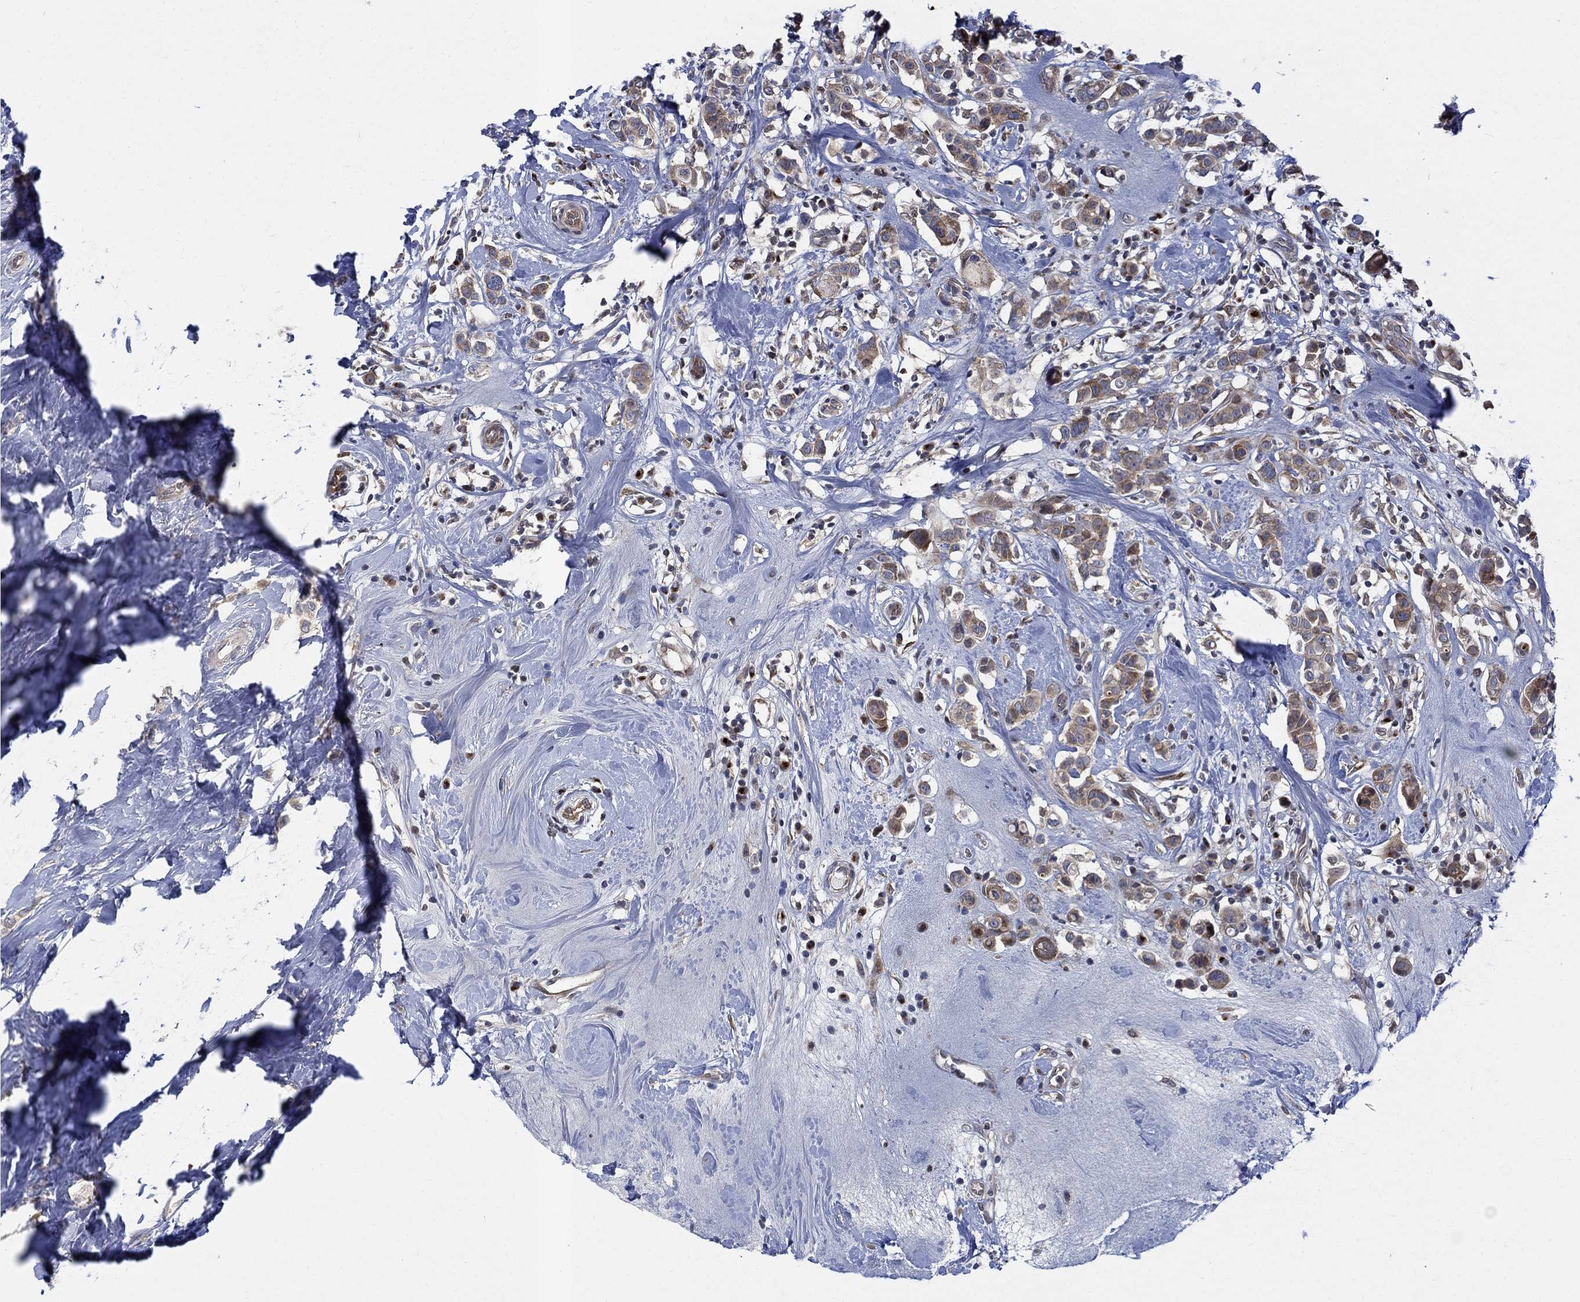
{"staining": {"intensity": "moderate", "quantity": ">75%", "location": "cytoplasmic/membranous"}, "tissue": "breast cancer", "cell_type": "Tumor cells", "image_type": "cancer", "snomed": [{"axis": "morphology", "description": "Duct carcinoma"}, {"axis": "topography", "description": "Breast"}], "caption": "DAB (3,3'-diaminobenzidine) immunohistochemical staining of breast cancer (intraductal carcinoma) exhibits moderate cytoplasmic/membranous protein positivity in about >75% of tumor cells.", "gene": "WDR19", "patient": {"sex": "female", "age": 27}}